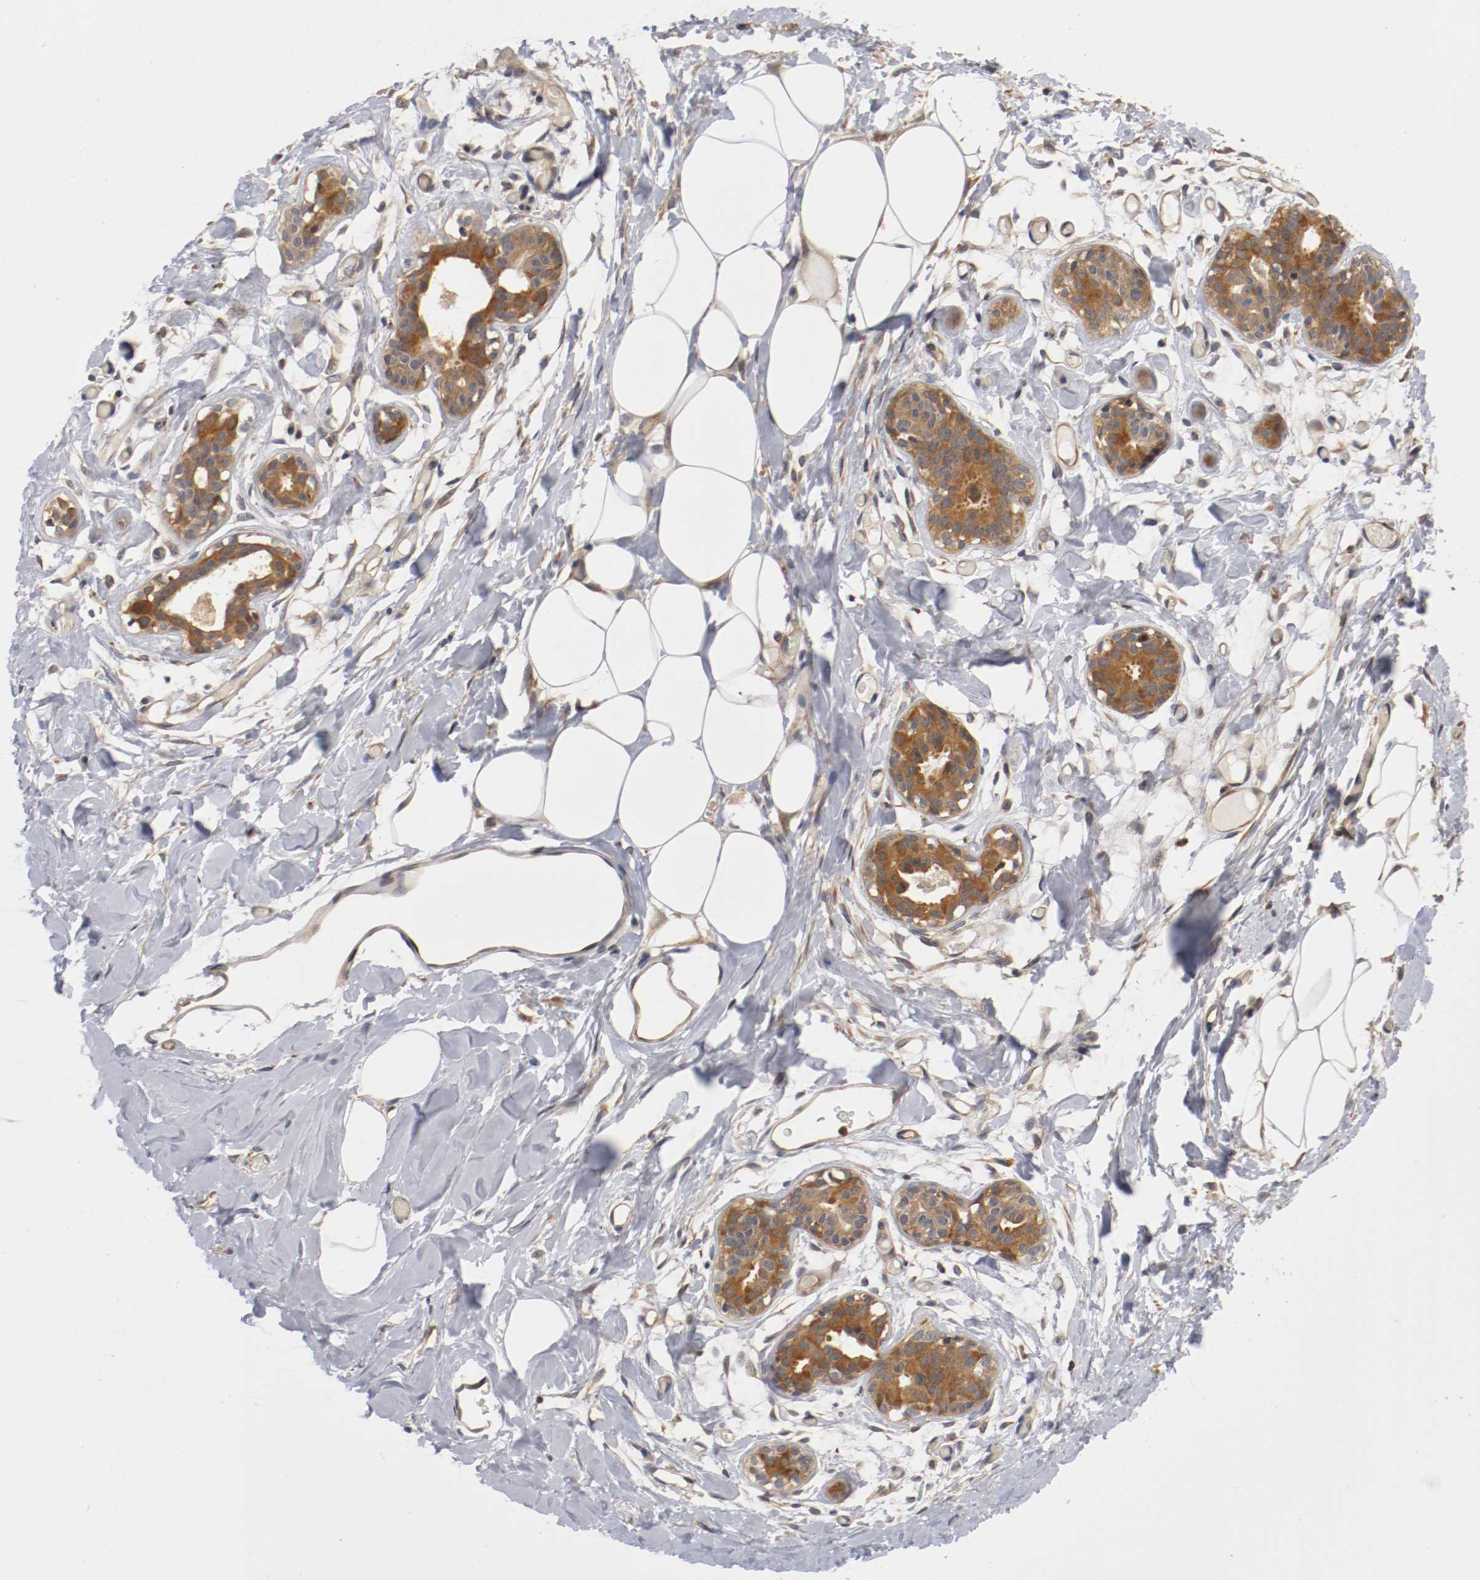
{"staining": {"intensity": "negative", "quantity": "none", "location": "none"}, "tissue": "breast", "cell_type": "Adipocytes", "image_type": "normal", "snomed": [{"axis": "morphology", "description": "Normal tissue, NOS"}, {"axis": "topography", "description": "Breast"}, {"axis": "topography", "description": "Adipose tissue"}], "caption": "DAB immunohistochemical staining of normal breast shows no significant positivity in adipocytes.", "gene": "RBM23", "patient": {"sex": "female", "age": 25}}